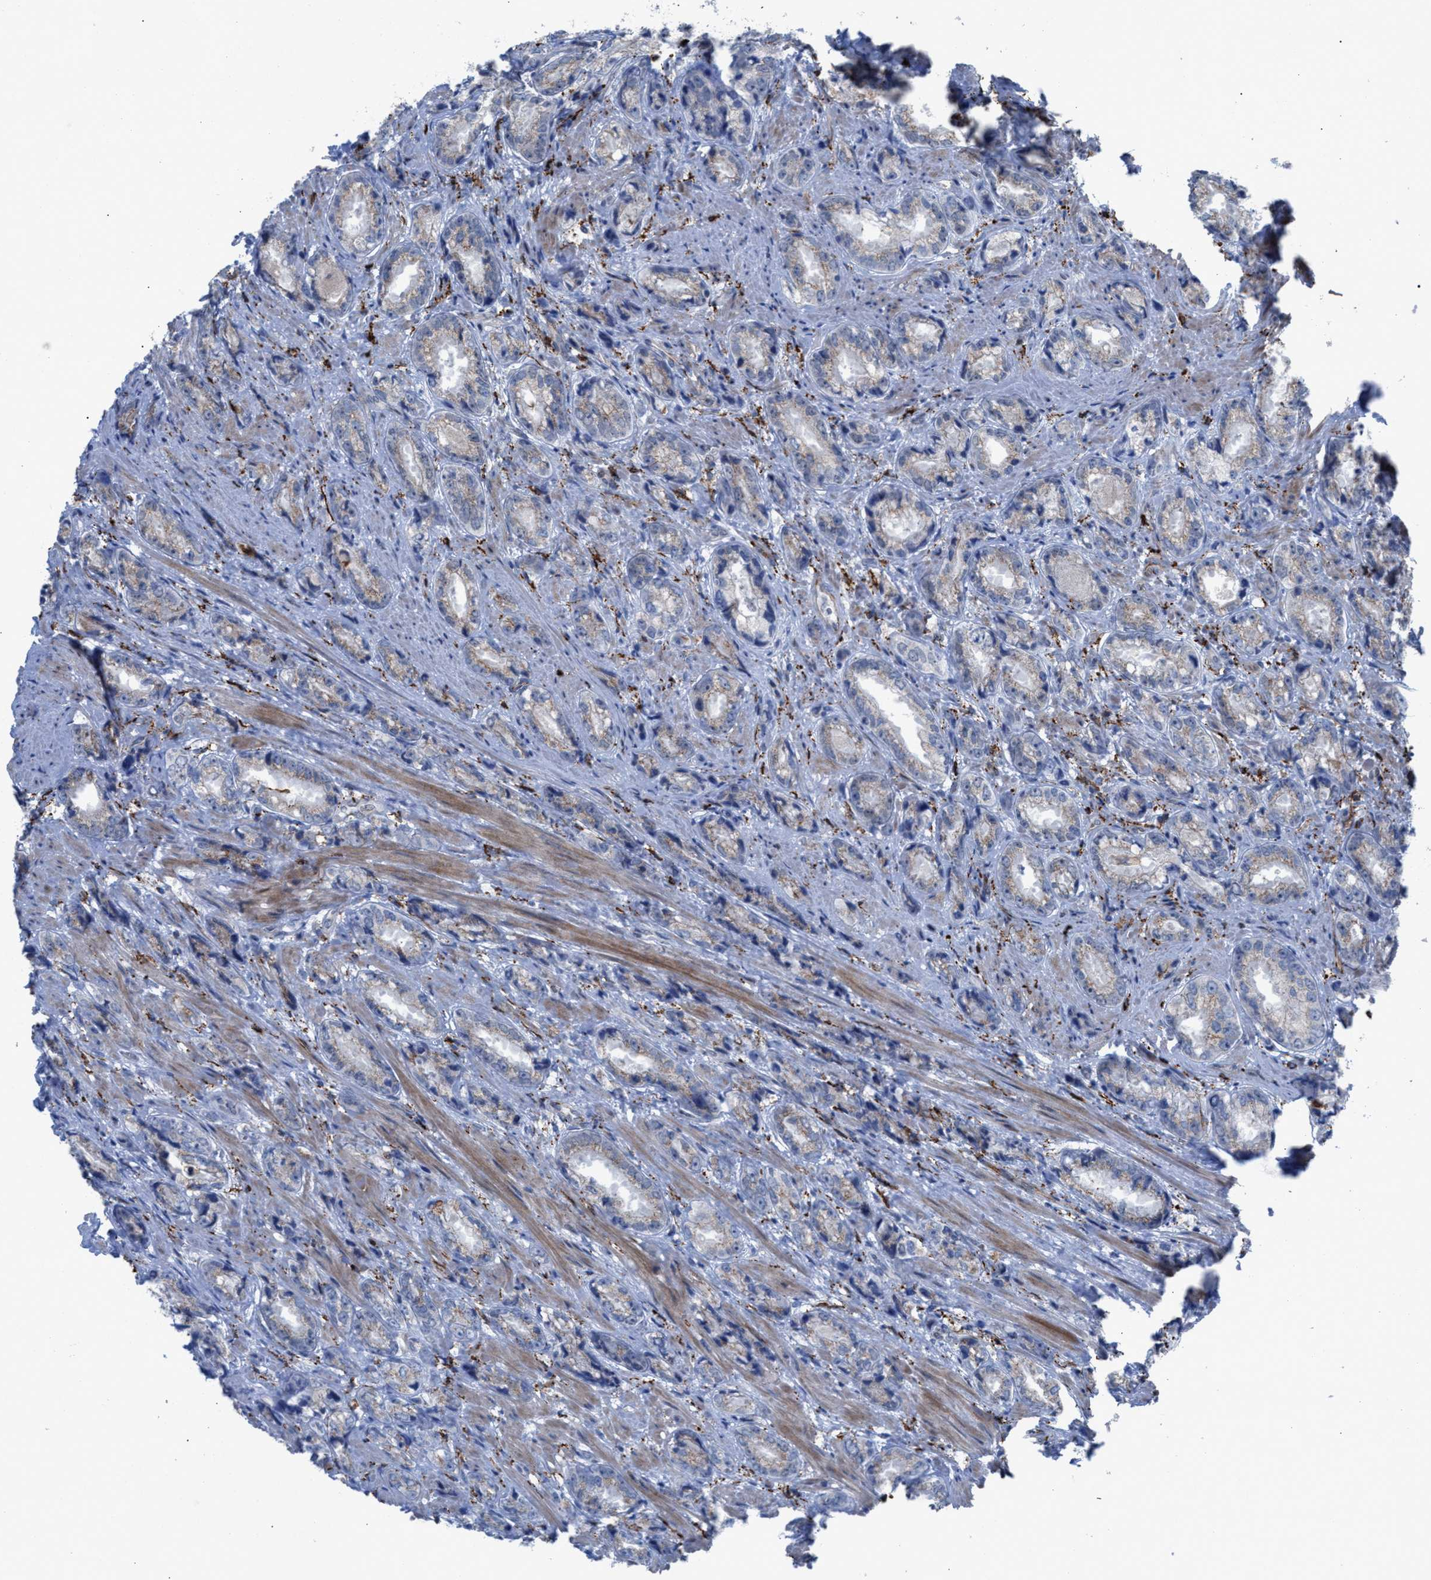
{"staining": {"intensity": "negative", "quantity": "none", "location": "none"}, "tissue": "prostate cancer", "cell_type": "Tumor cells", "image_type": "cancer", "snomed": [{"axis": "morphology", "description": "Adenocarcinoma, High grade"}, {"axis": "topography", "description": "Prostate"}], "caption": "Tumor cells show no significant protein positivity in prostate cancer (high-grade adenocarcinoma). (Stains: DAB immunohistochemistry with hematoxylin counter stain, Microscopy: brightfield microscopy at high magnification).", "gene": "SLC47A1", "patient": {"sex": "male", "age": 61}}